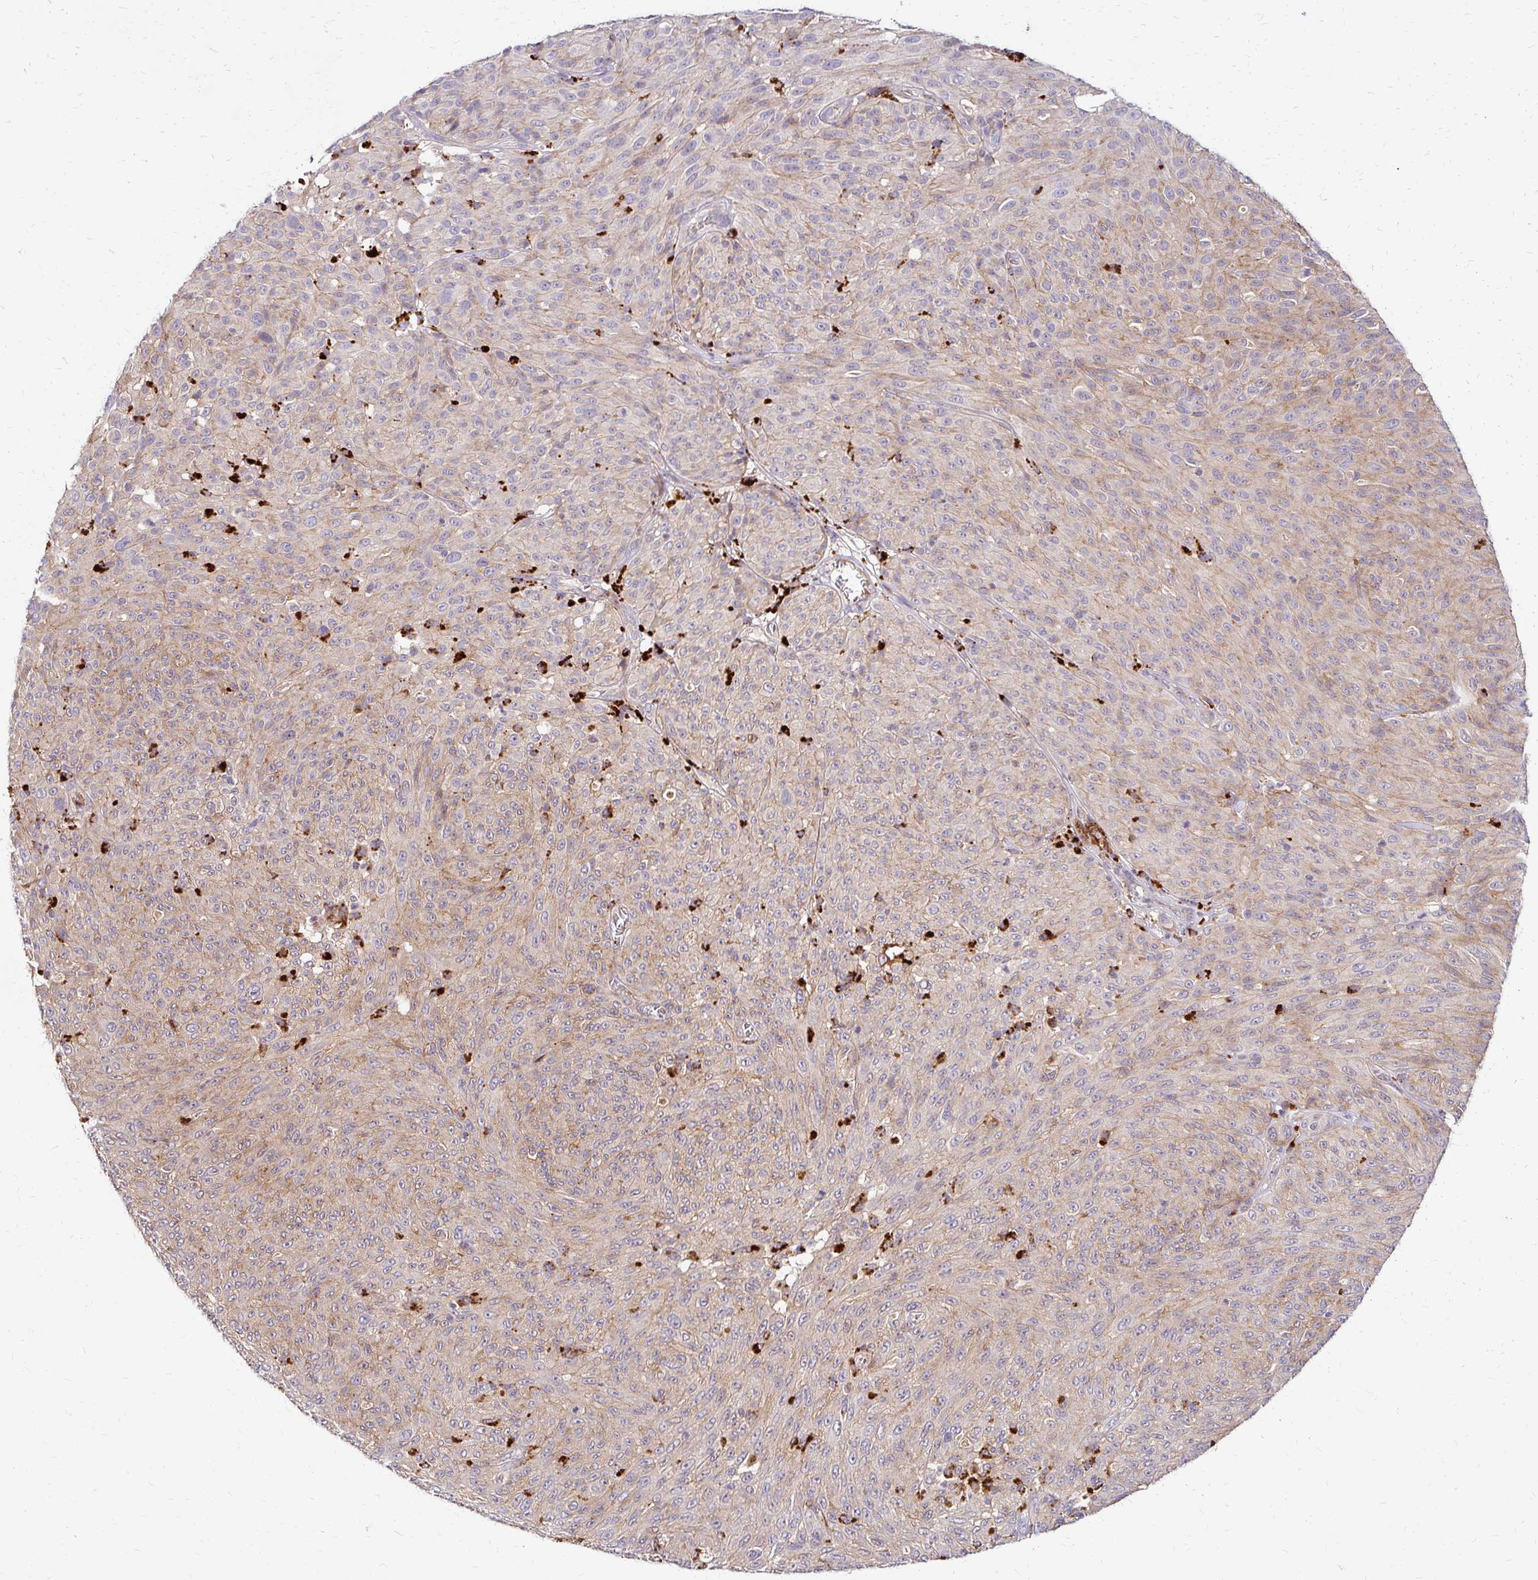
{"staining": {"intensity": "weak", "quantity": "25%-75%", "location": "cytoplasmic/membranous"}, "tissue": "melanoma", "cell_type": "Tumor cells", "image_type": "cancer", "snomed": [{"axis": "morphology", "description": "Malignant melanoma, NOS"}, {"axis": "topography", "description": "Skin"}], "caption": "Immunohistochemical staining of human malignant melanoma displays weak cytoplasmic/membranous protein expression in about 25%-75% of tumor cells.", "gene": "IDUA", "patient": {"sex": "male", "age": 85}}